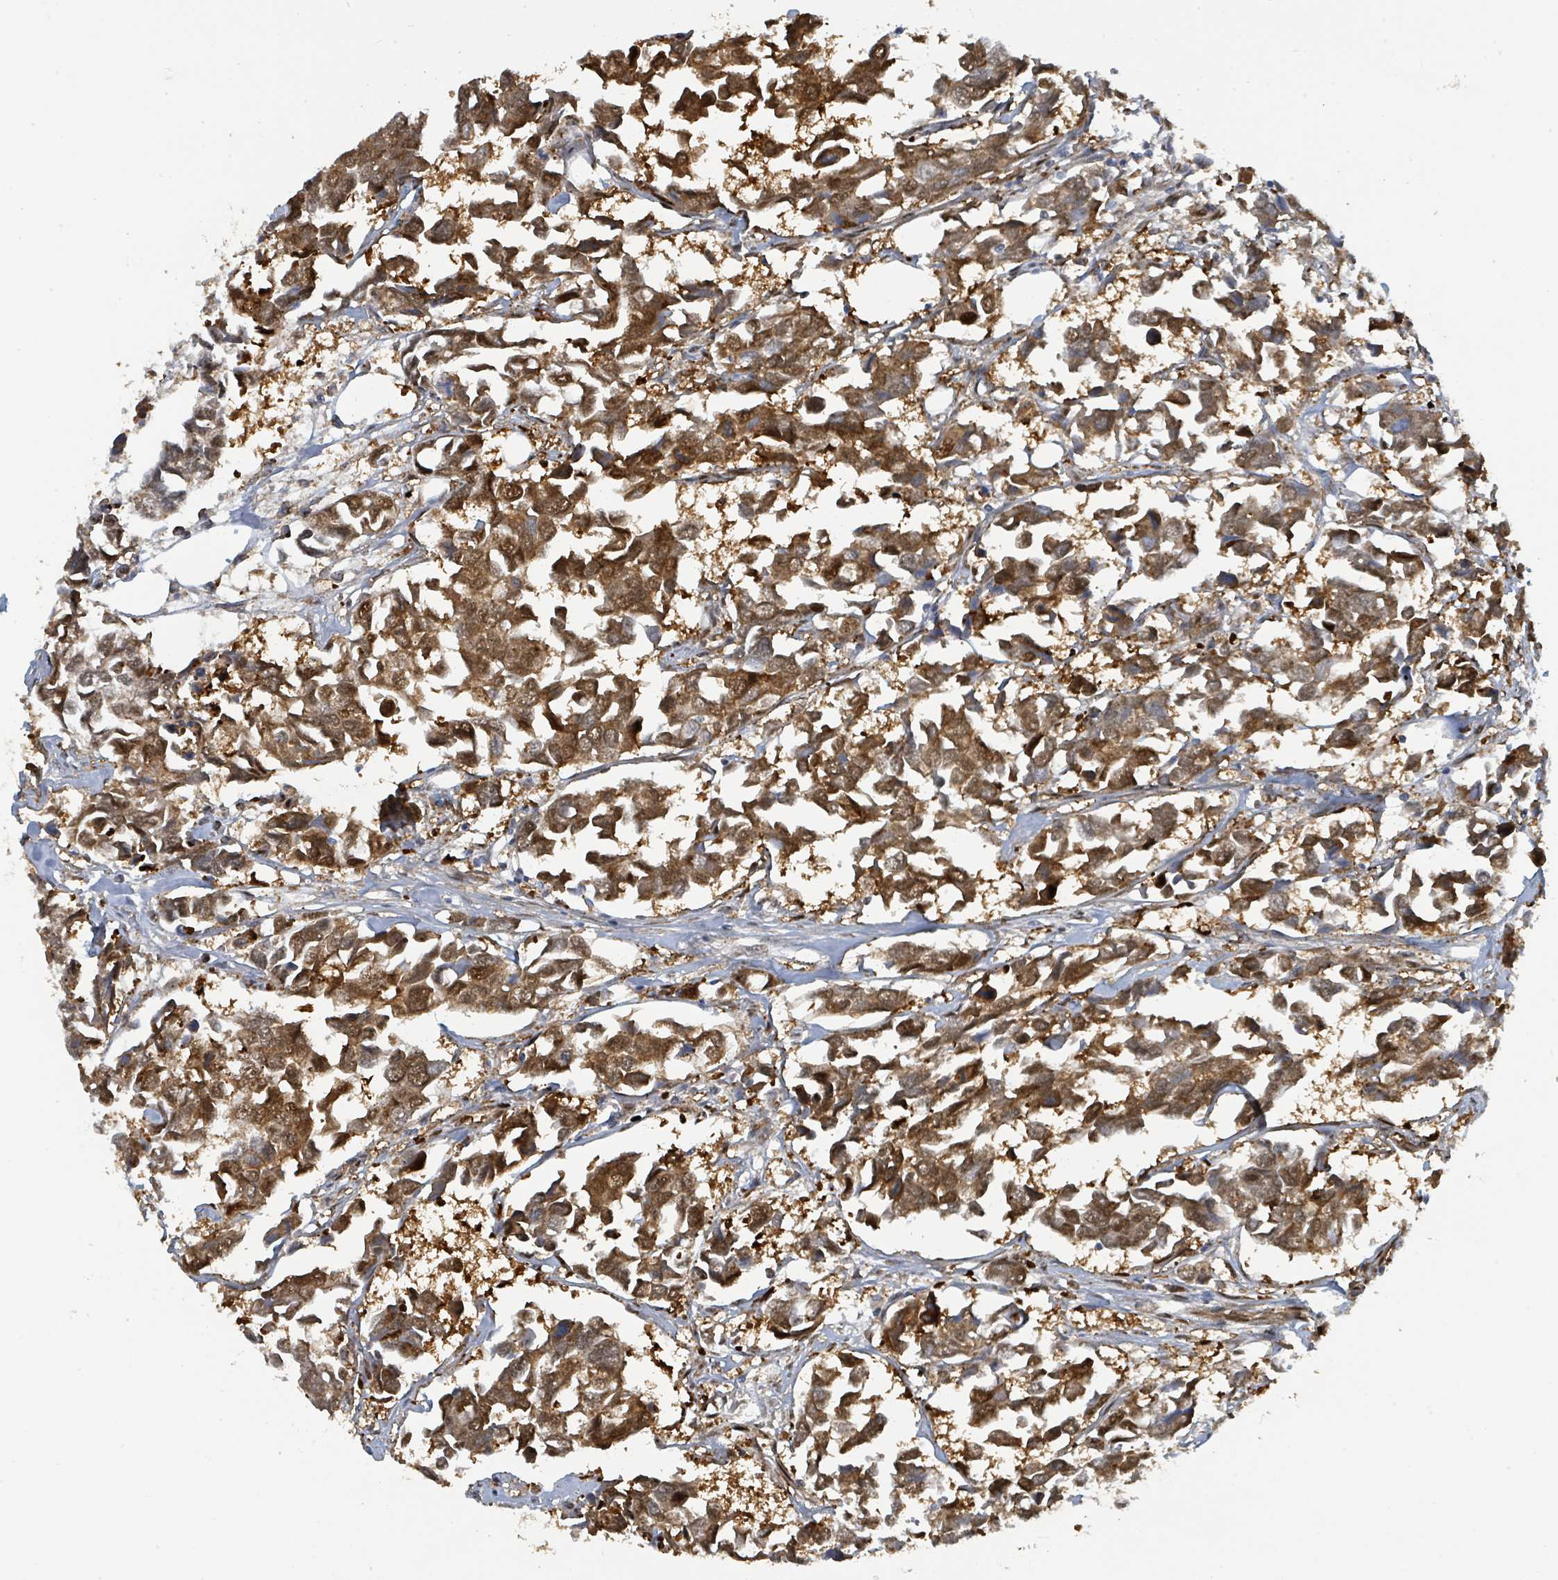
{"staining": {"intensity": "strong", "quantity": ">75%", "location": "cytoplasmic/membranous,nuclear"}, "tissue": "breast cancer", "cell_type": "Tumor cells", "image_type": "cancer", "snomed": [{"axis": "morphology", "description": "Duct carcinoma"}, {"axis": "topography", "description": "Breast"}], "caption": "An immunohistochemistry image of neoplastic tissue is shown. Protein staining in brown labels strong cytoplasmic/membranous and nuclear positivity in breast intraductal carcinoma within tumor cells.", "gene": "PSMB7", "patient": {"sex": "female", "age": 83}}